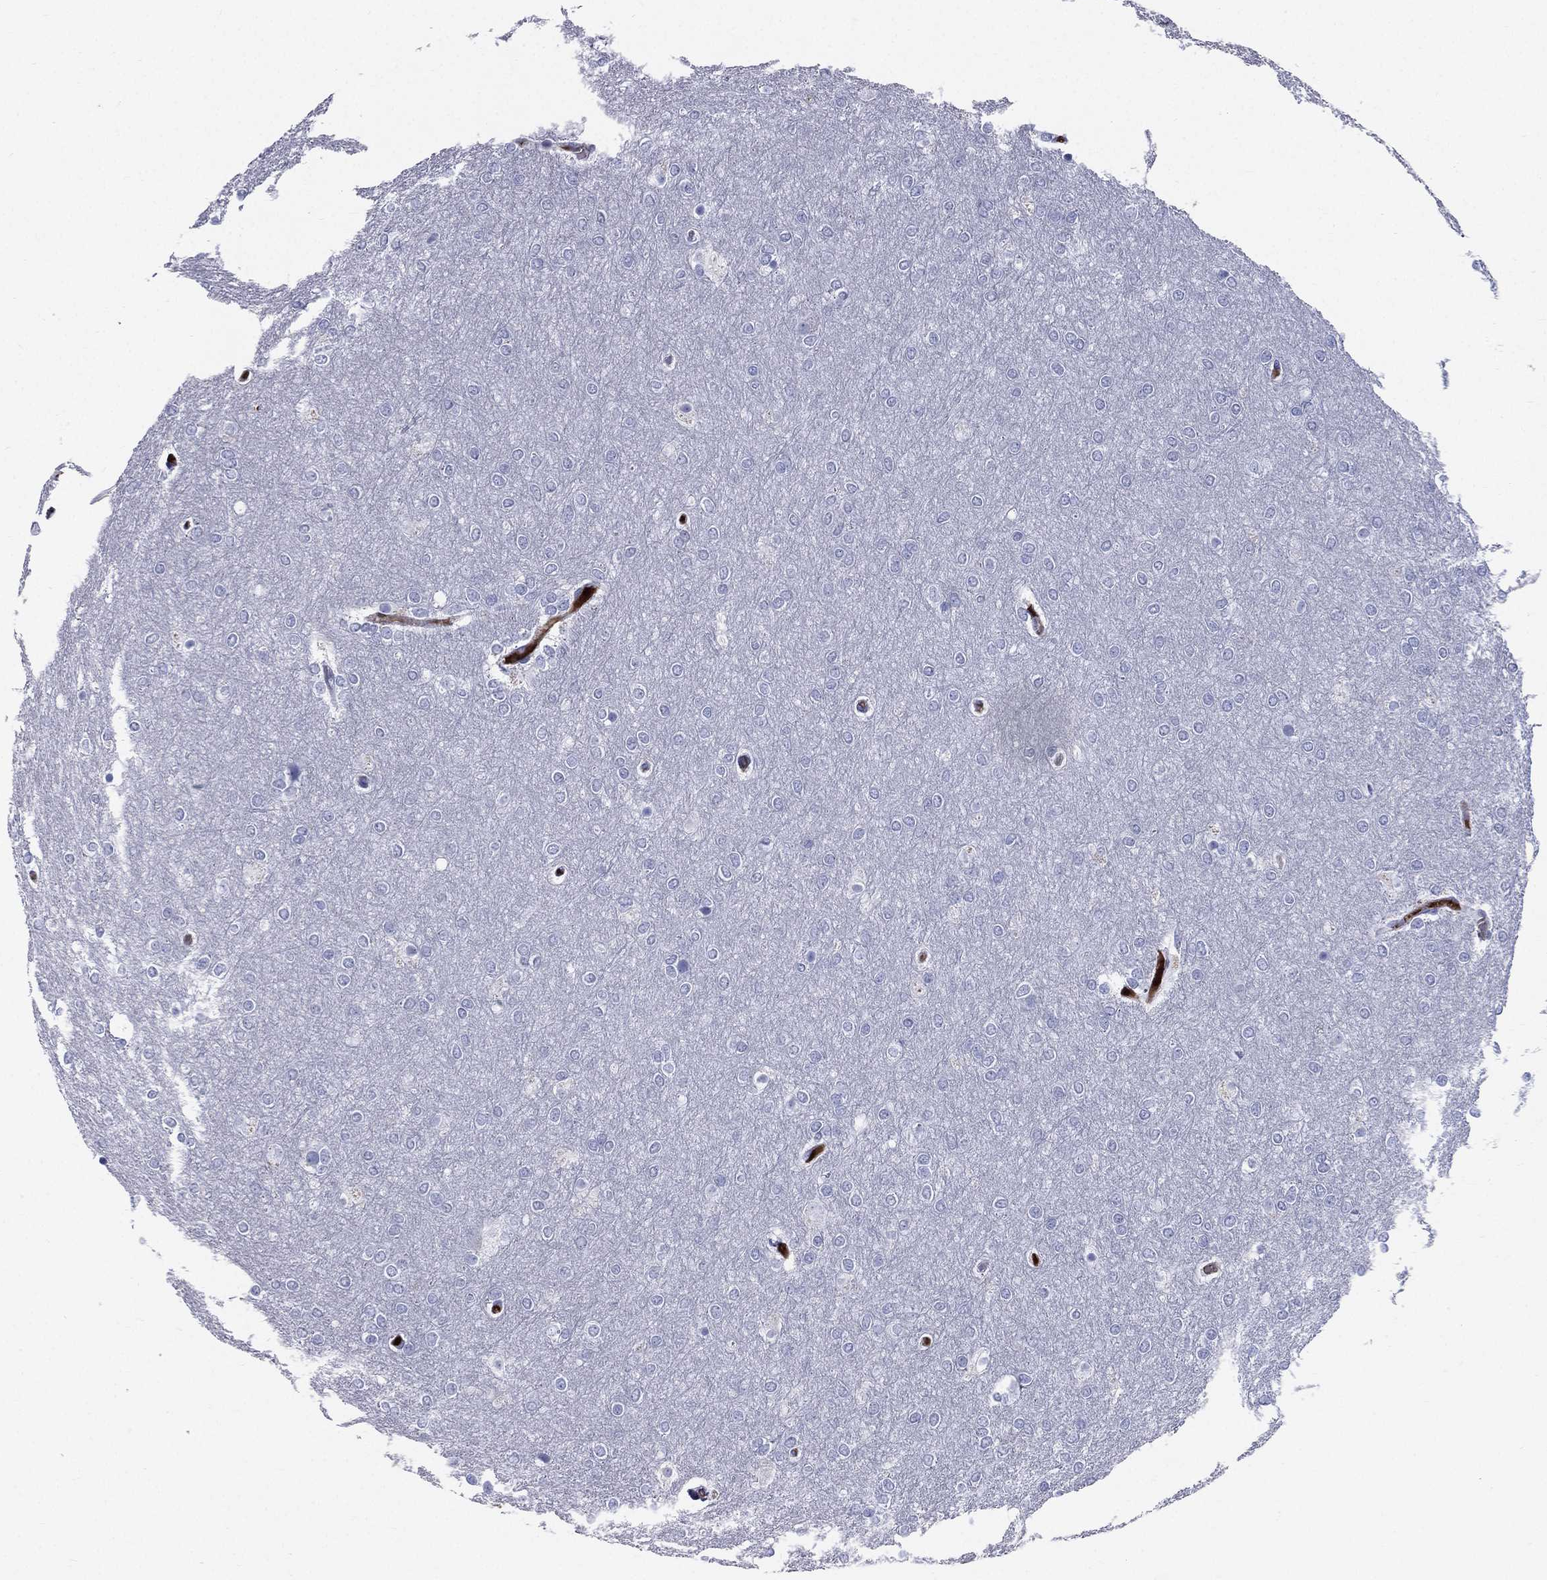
{"staining": {"intensity": "negative", "quantity": "none", "location": "none"}, "tissue": "glioma", "cell_type": "Tumor cells", "image_type": "cancer", "snomed": [{"axis": "morphology", "description": "Glioma, malignant, High grade"}, {"axis": "topography", "description": "Brain"}], "caption": "Tumor cells are negative for protein expression in human glioma. (Stains: DAB (3,3'-diaminobenzidine) immunohistochemistry (IHC) with hematoxylin counter stain, Microscopy: brightfield microscopy at high magnification).", "gene": "HP", "patient": {"sex": "female", "age": 61}}